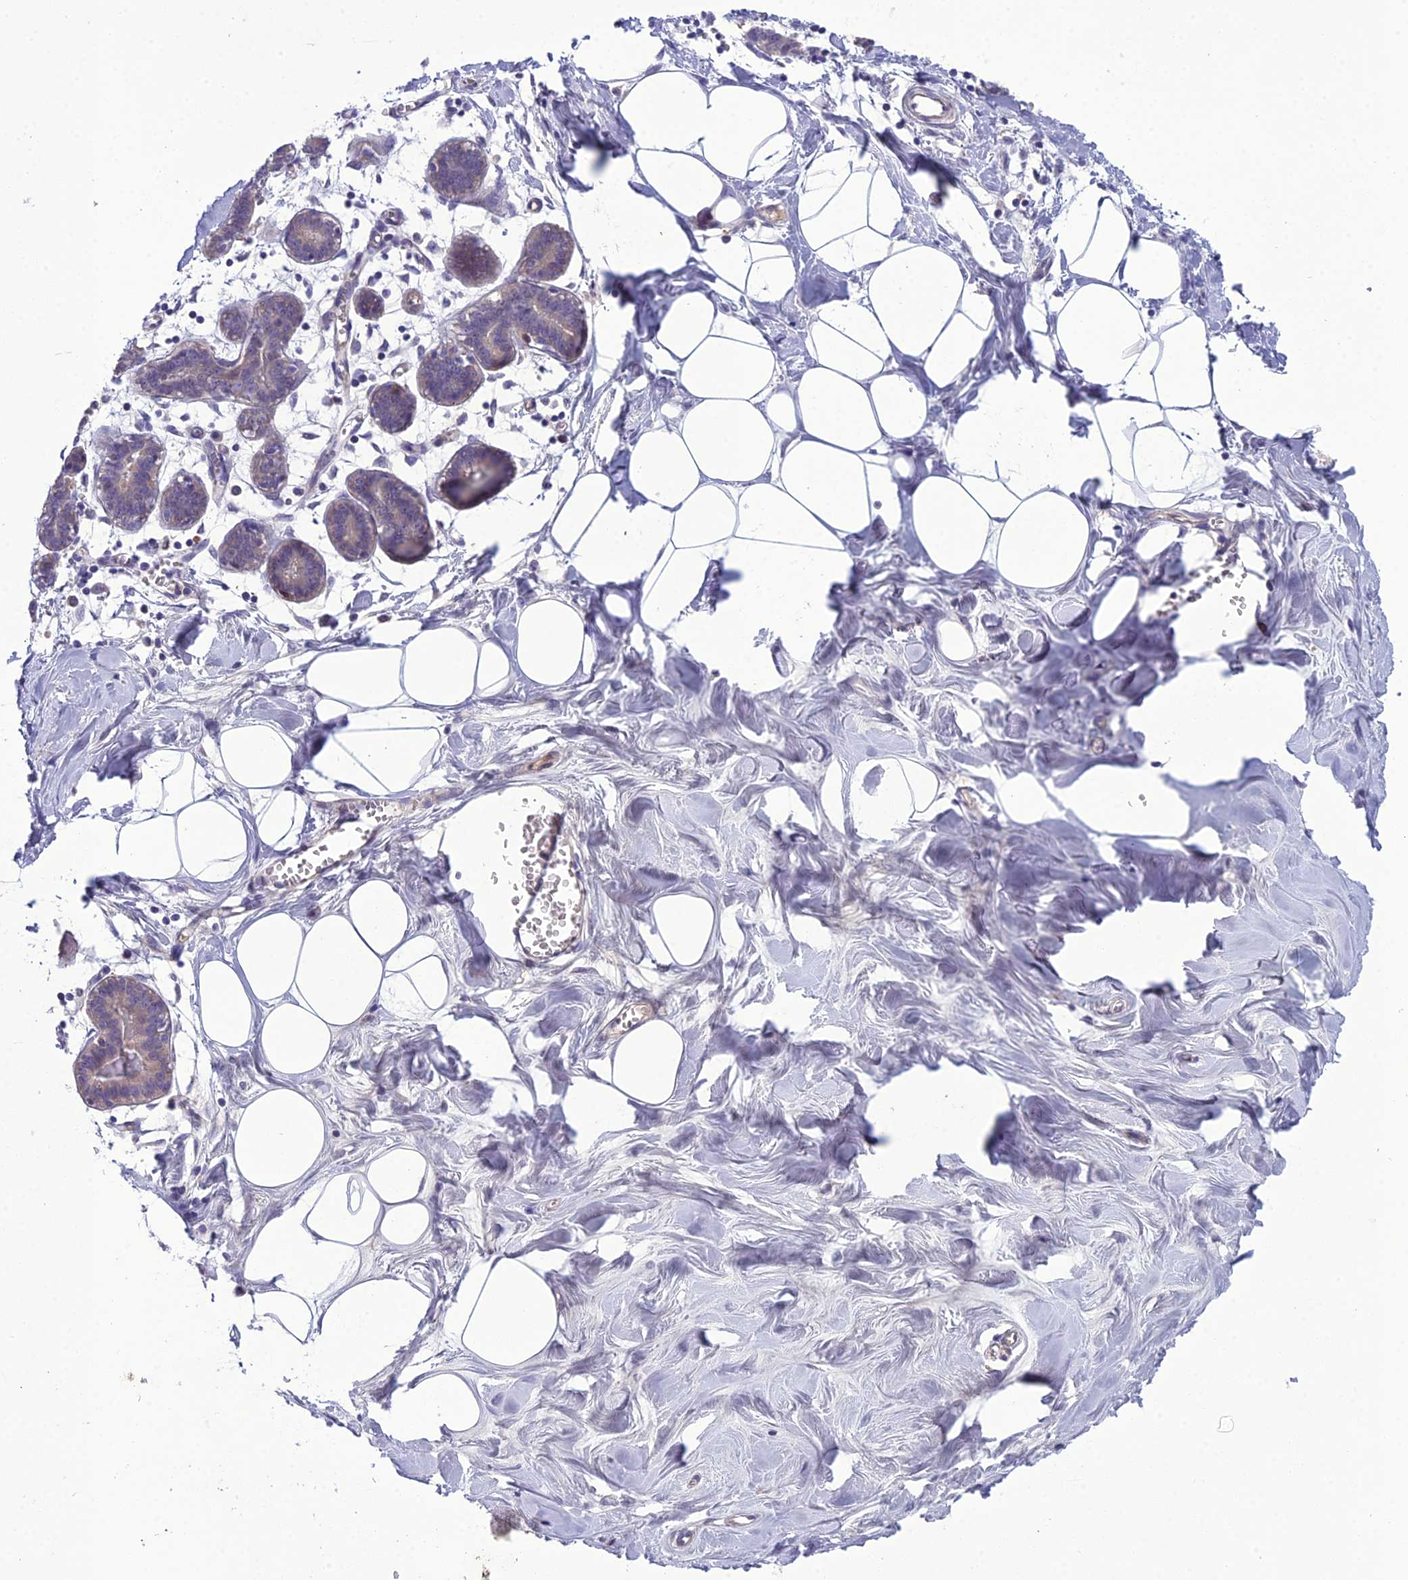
{"staining": {"intensity": "negative", "quantity": "none", "location": "none"}, "tissue": "breast", "cell_type": "Adipocytes", "image_type": "normal", "snomed": [{"axis": "morphology", "description": "Normal tissue, NOS"}, {"axis": "topography", "description": "Breast"}], "caption": "Immunohistochemistry (IHC) photomicrograph of normal human breast stained for a protein (brown), which shows no positivity in adipocytes.", "gene": "GDF6", "patient": {"sex": "female", "age": 27}}